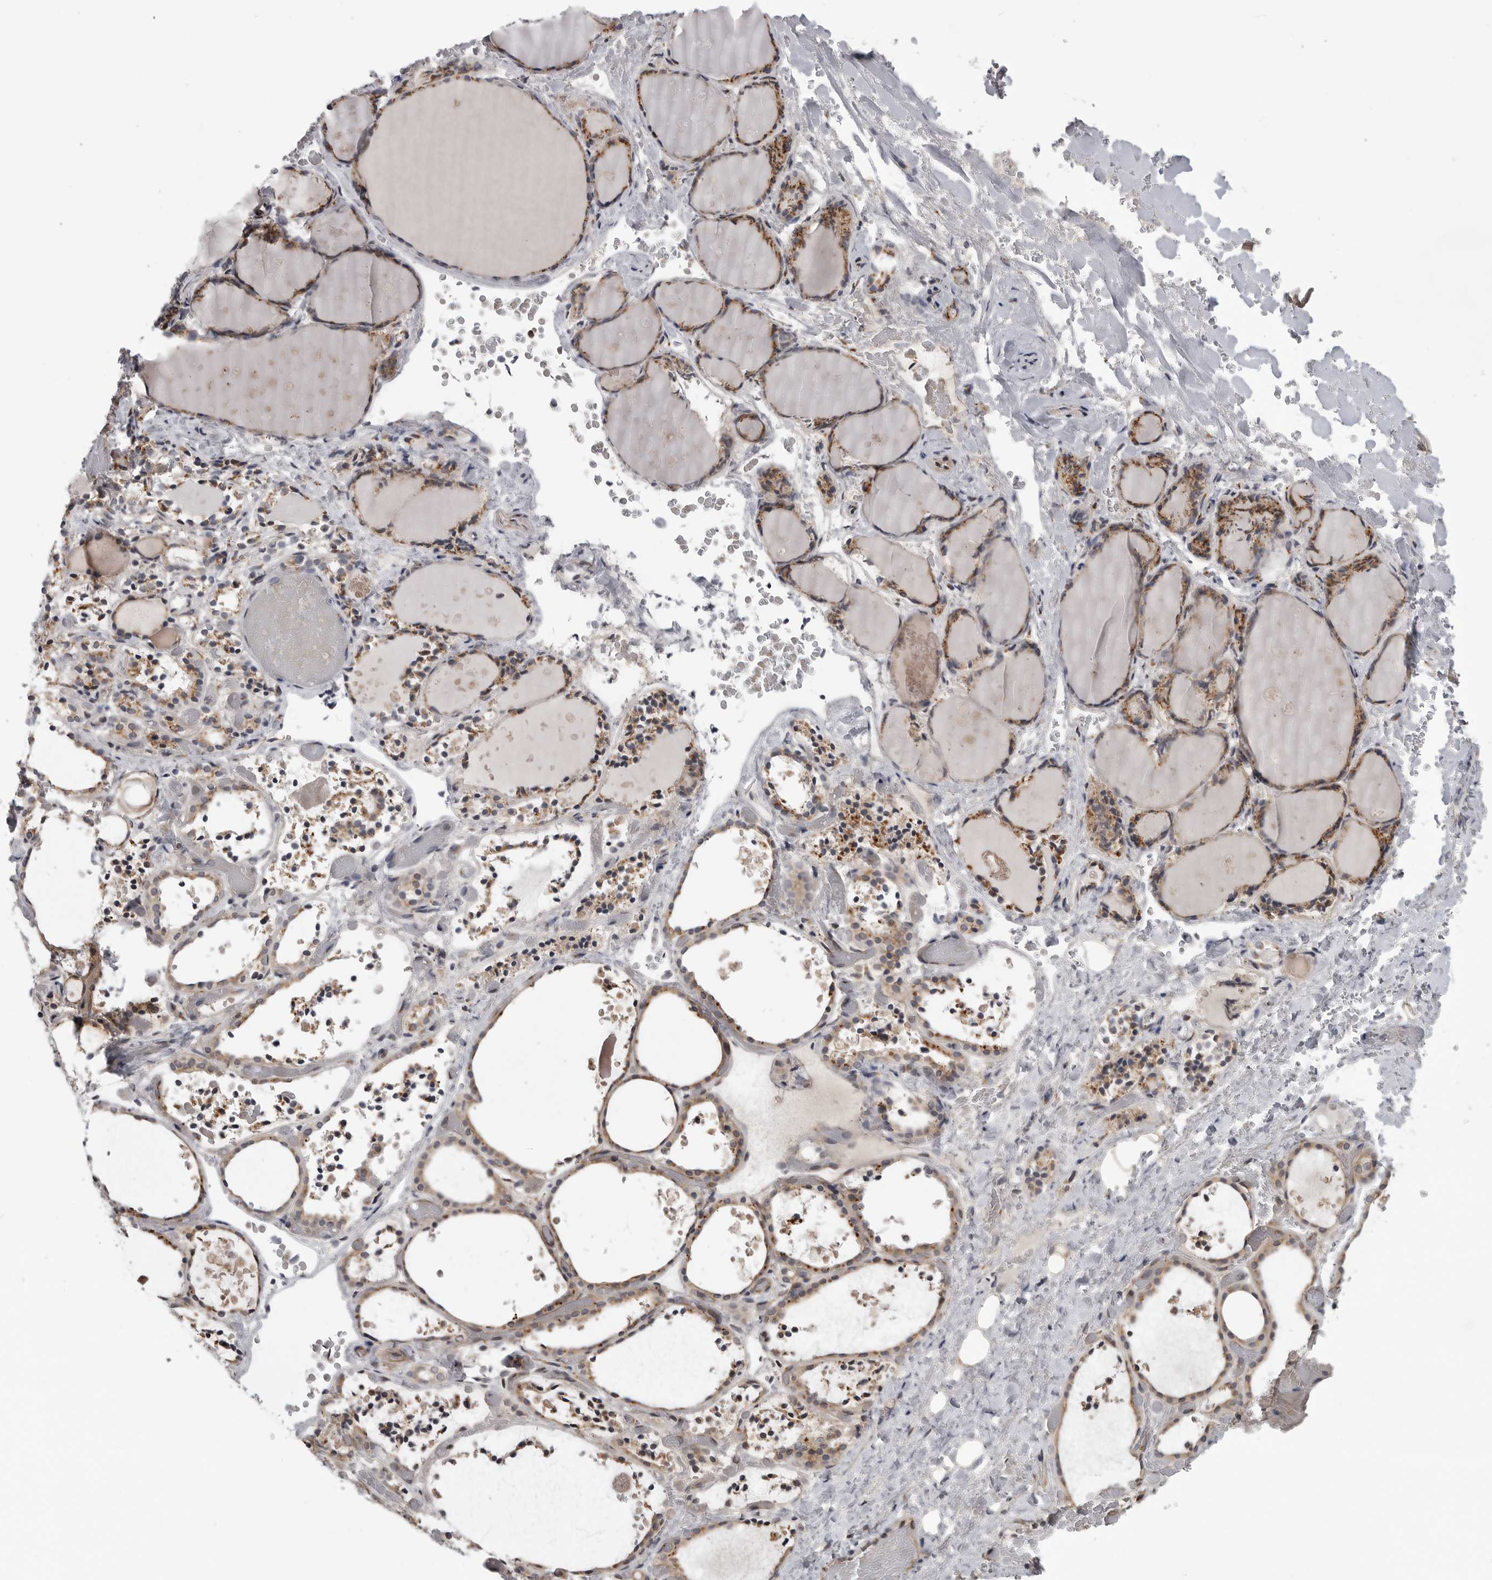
{"staining": {"intensity": "moderate", "quantity": ">75%", "location": "cytoplasmic/membranous"}, "tissue": "thyroid gland", "cell_type": "Glandular cells", "image_type": "normal", "snomed": [{"axis": "morphology", "description": "Normal tissue, NOS"}, {"axis": "topography", "description": "Thyroid gland"}], "caption": "Thyroid gland stained with immunohistochemistry (IHC) reveals moderate cytoplasmic/membranous expression in approximately >75% of glandular cells.", "gene": "LRRC45", "patient": {"sex": "female", "age": 44}}